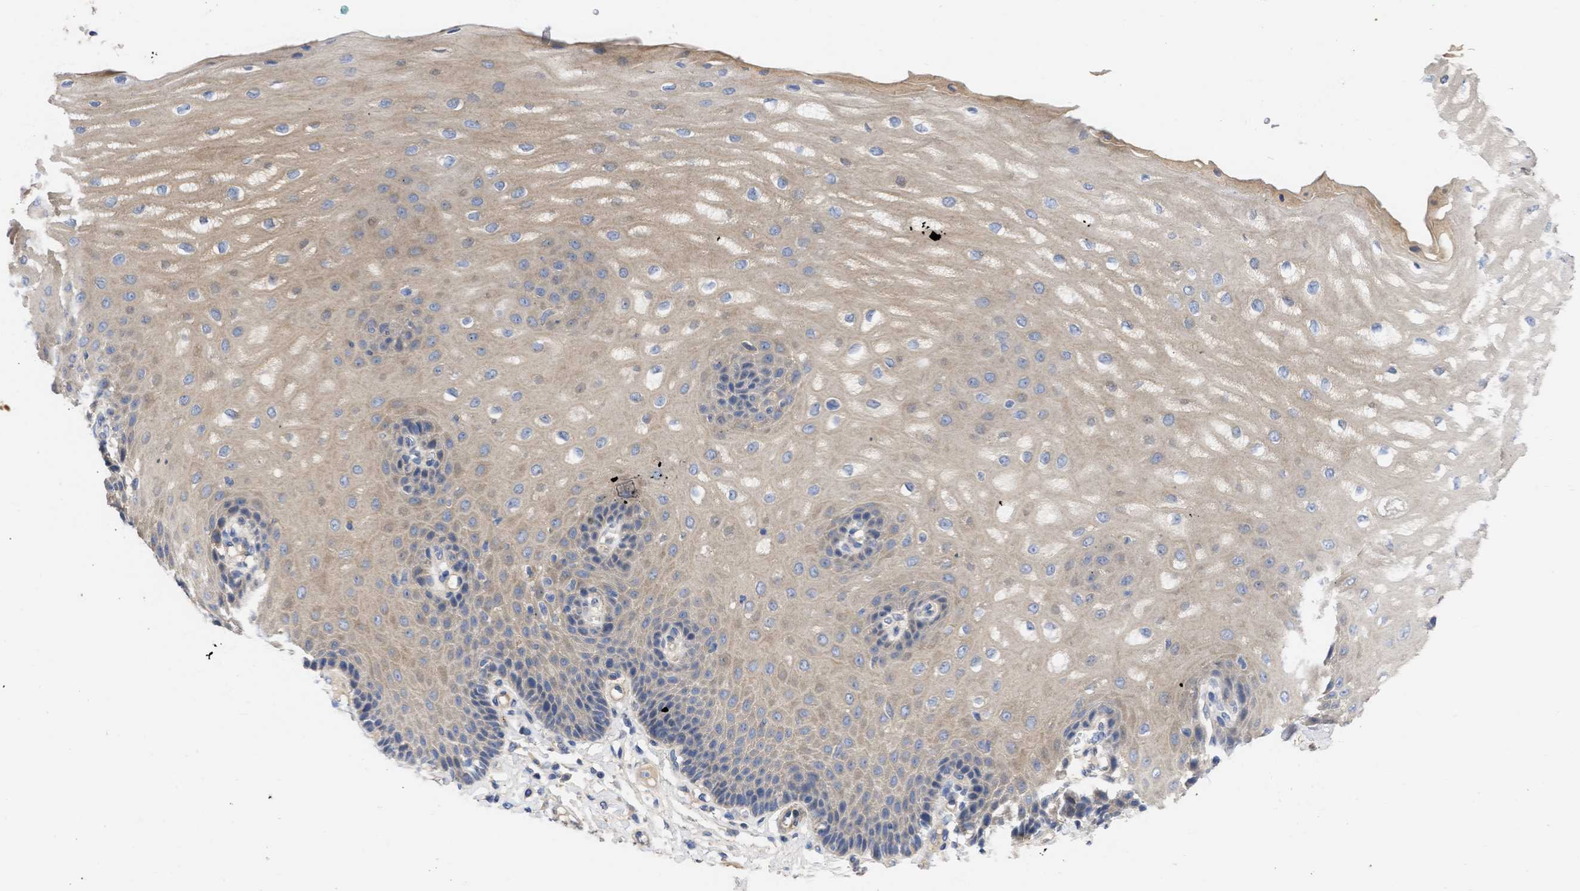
{"staining": {"intensity": "weak", "quantity": "25%-75%", "location": "cytoplasmic/membranous"}, "tissue": "esophagus", "cell_type": "Squamous epithelial cells", "image_type": "normal", "snomed": [{"axis": "morphology", "description": "Normal tissue, NOS"}, {"axis": "topography", "description": "Esophagus"}], "caption": "This is an image of immunohistochemistry staining of unremarkable esophagus, which shows weak staining in the cytoplasmic/membranous of squamous epithelial cells.", "gene": "ARHGEF4", "patient": {"sex": "male", "age": 54}}